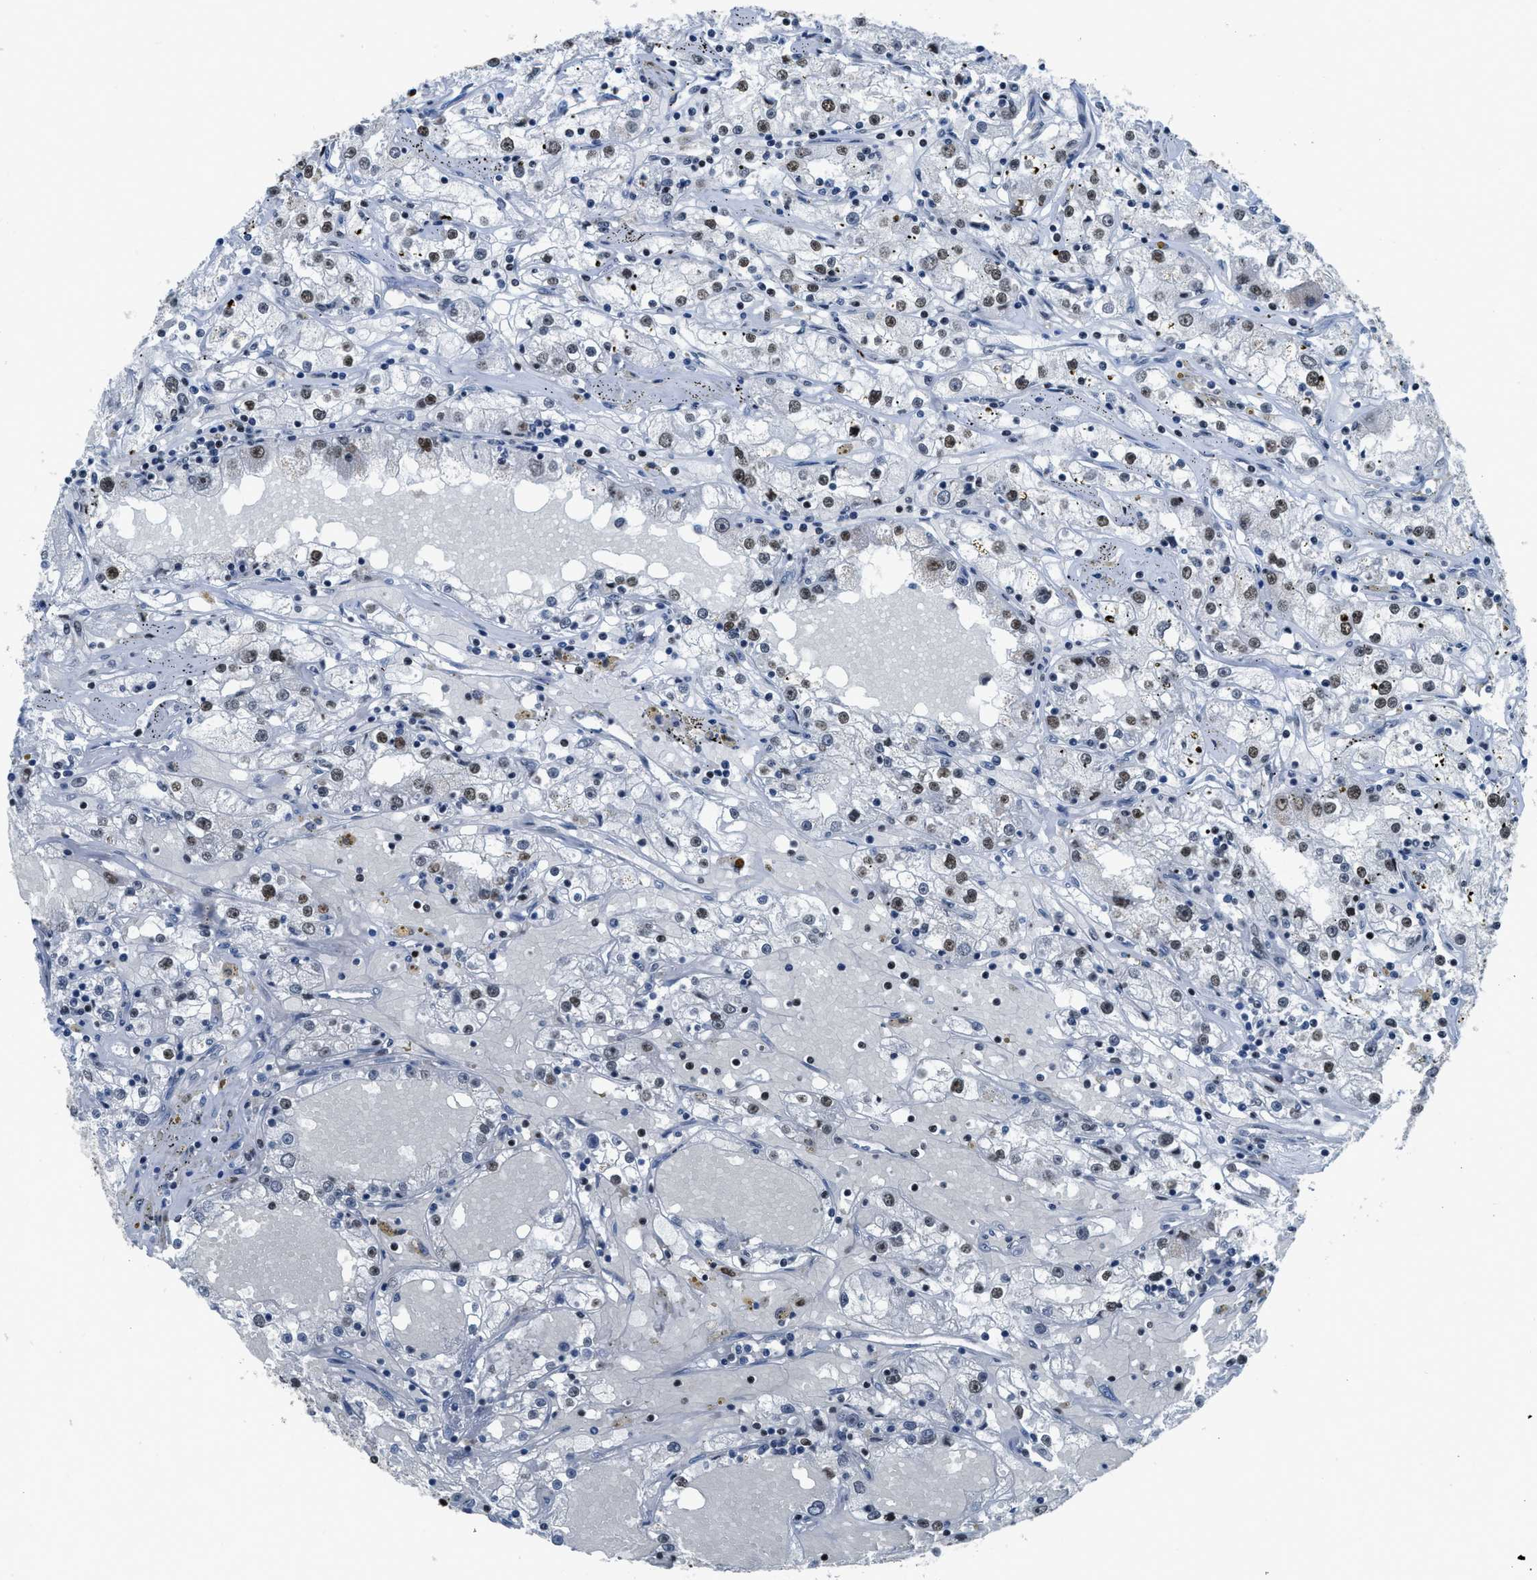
{"staining": {"intensity": "moderate", "quantity": "25%-75%", "location": "nuclear"}, "tissue": "renal cancer", "cell_type": "Tumor cells", "image_type": "cancer", "snomed": [{"axis": "morphology", "description": "Adenocarcinoma, NOS"}, {"axis": "topography", "description": "Kidney"}], "caption": "Moderate nuclear positivity is present in about 25%-75% of tumor cells in adenocarcinoma (renal).", "gene": "RAD51B", "patient": {"sex": "male", "age": 56}}